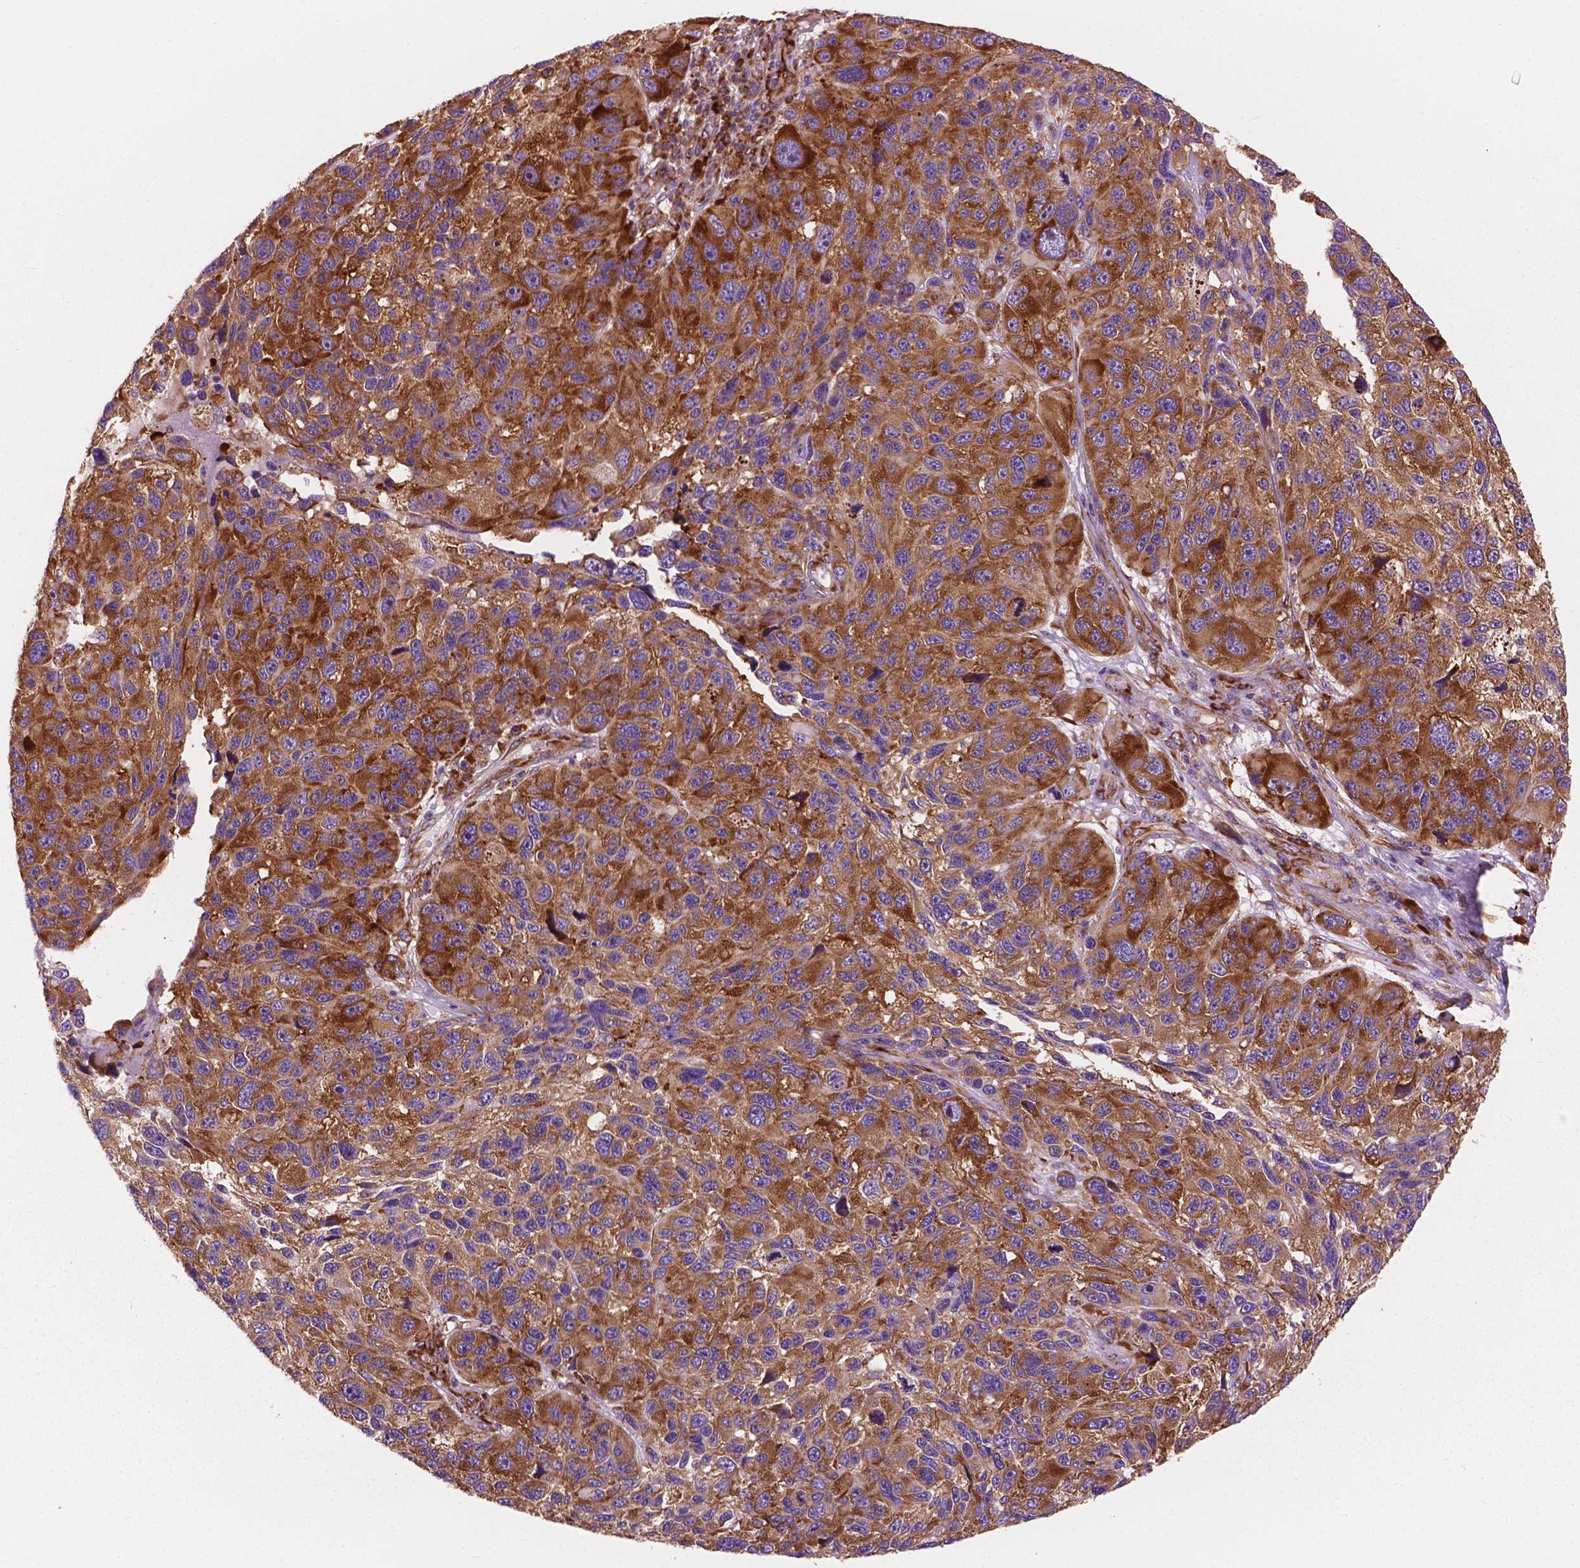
{"staining": {"intensity": "strong", "quantity": ">75%", "location": "cytoplasmic/membranous"}, "tissue": "melanoma", "cell_type": "Tumor cells", "image_type": "cancer", "snomed": [{"axis": "morphology", "description": "Malignant melanoma, NOS"}, {"axis": "topography", "description": "Skin"}], "caption": "IHC (DAB) staining of malignant melanoma shows strong cytoplasmic/membranous protein staining in about >75% of tumor cells.", "gene": "RPL37A", "patient": {"sex": "male", "age": 53}}